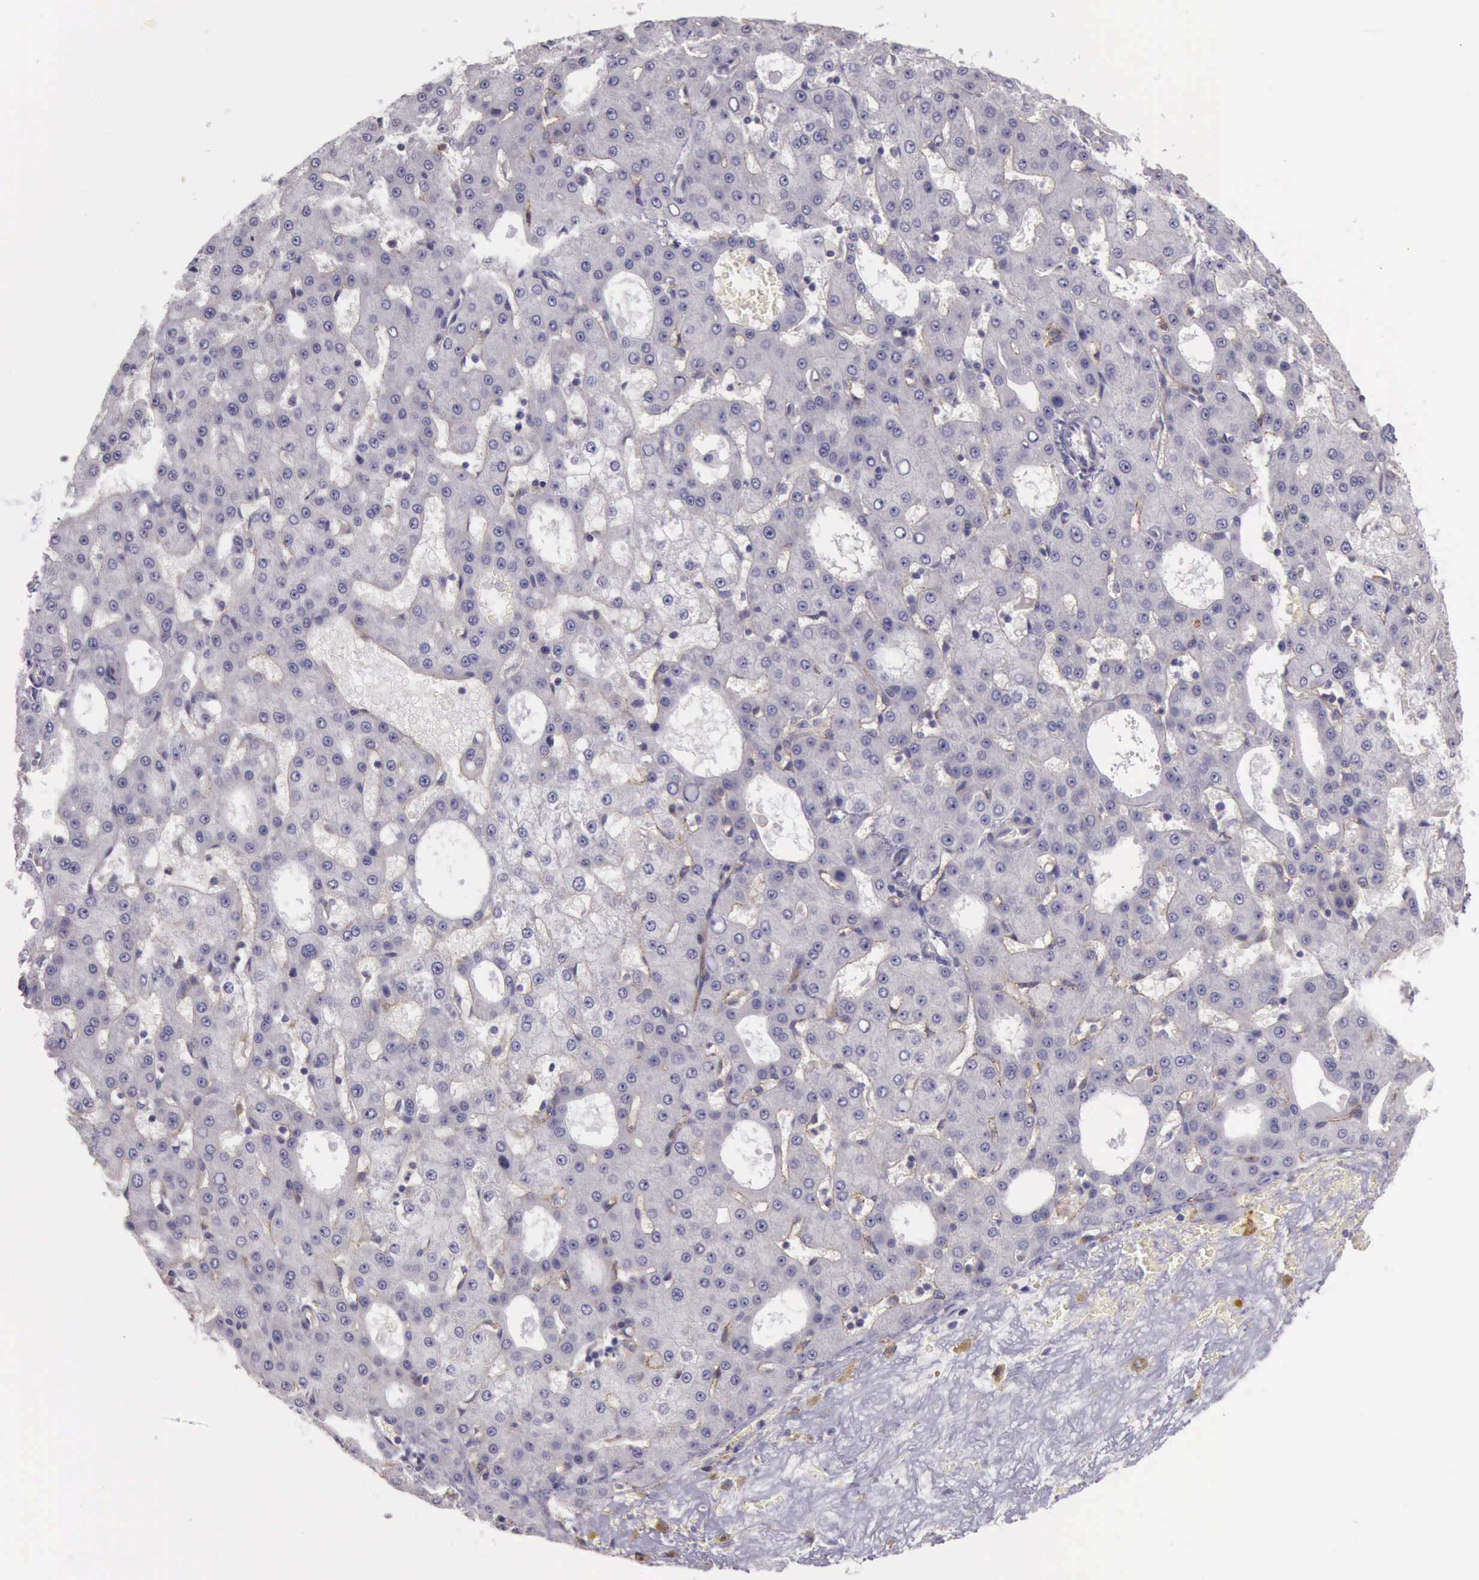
{"staining": {"intensity": "negative", "quantity": "none", "location": "none"}, "tissue": "liver cancer", "cell_type": "Tumor cells", "image_type": "cancer", "snomed": [{"axis": "morphology", "description": "Carcinoma, Hepatocellular, NOS"}, {"axis": "topography", "description": "Liver"}], "caption": "A high-resolution histopathology image shows IHC staining of liver cancer, which demonstrates no significant expression in tumor cells.", "gene": "TCEANC", "patient": {"sex": "male", "age": 47}}